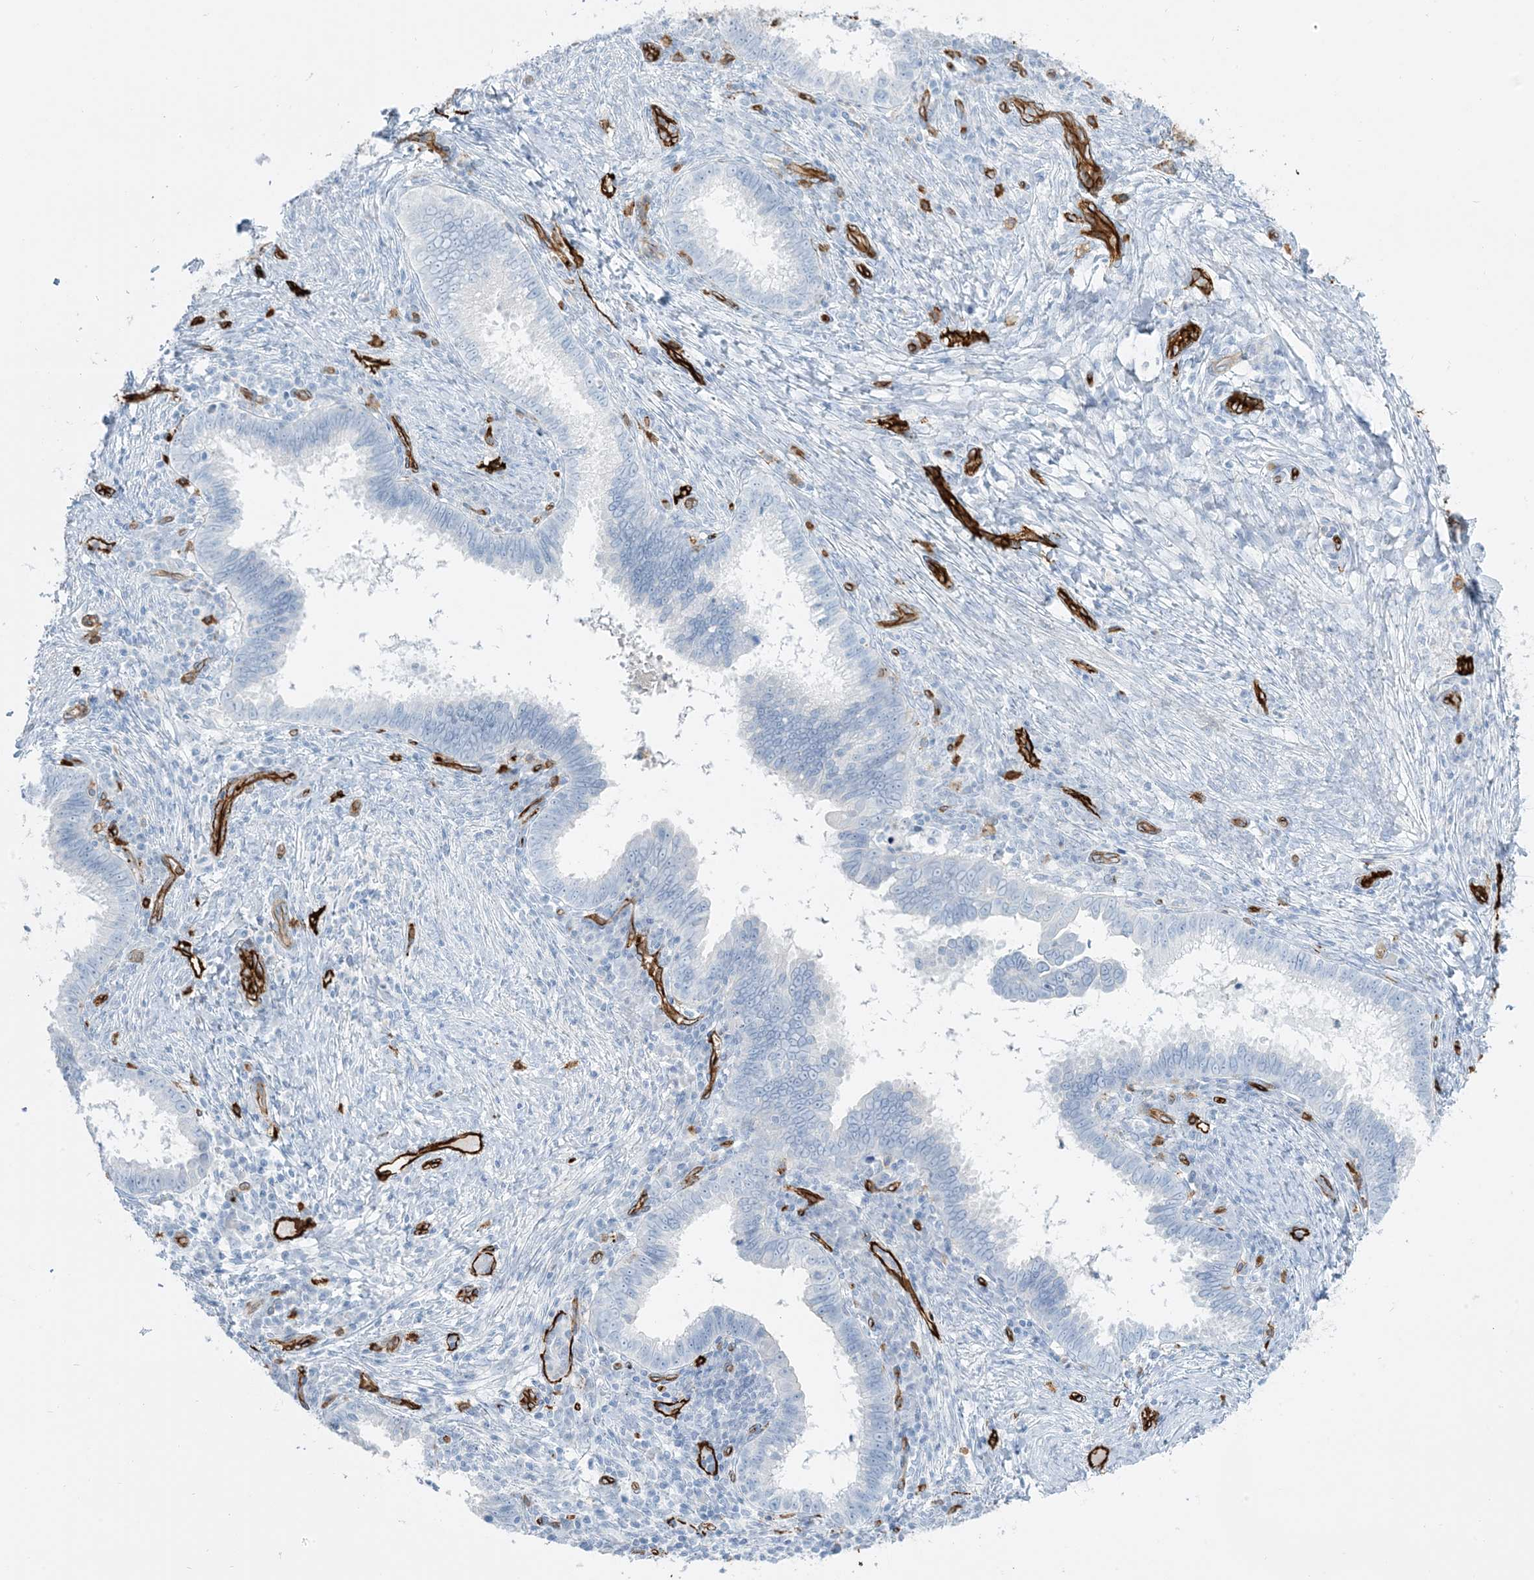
{"staining": {"intensity": "negative", "quantity": "none", "location": "none"}, "tissue": "cervical cancer", "cell_type": "Tumor cells", "image_type": "cancer", "snomed": [{"axis": "morphology", "description": "Adenocarcinoma, NOS"}, {"axis": "topography", "description": "Cervix"}], "caption": "The micrograph reveals no staining of tumor cells in adenocarcinoma (cervical).", "gene": "EPS8L3", "patient": {"sex": "female", "age": 36}}